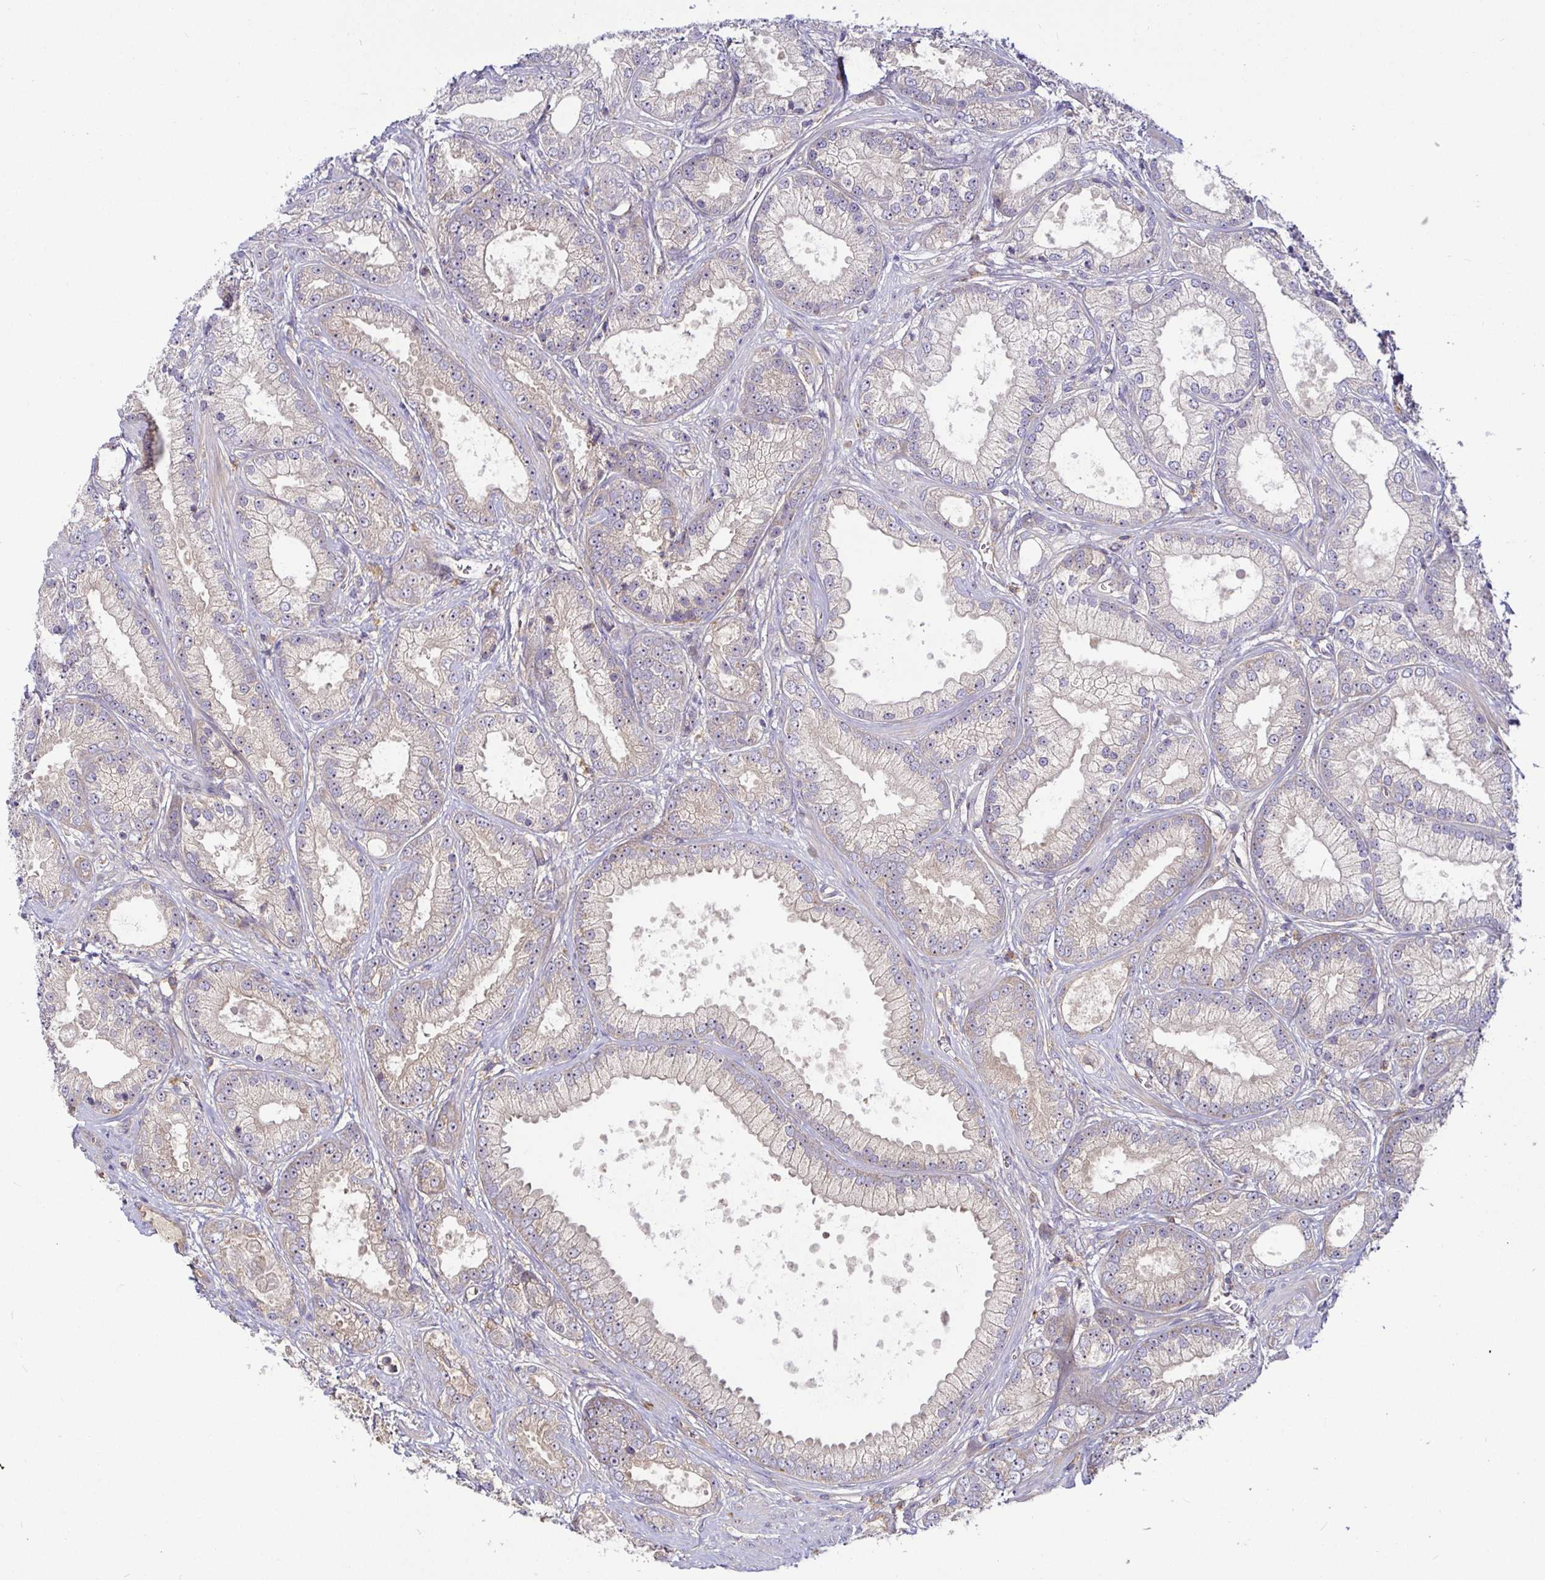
{"staining": {"intensity": "weak", "quantity": "<25%", "location": "cytoplasmic/membranous"}, "tissue": "prostate cancer", "cell_type": "Tumor cells", "image_type": "cancer", "snomed": [{"axis": "morphology", "description": "Adenocarcinoma, High grade"}, {"axis": "topography", "description": "Prostate"}], "caption": "The histopathology image demonstrates no staining of tumor cells in adenocarcinoma (high-grade) (prostate).", "gene": "SNX8", "patient": {"sex": "male", "age": 67}}